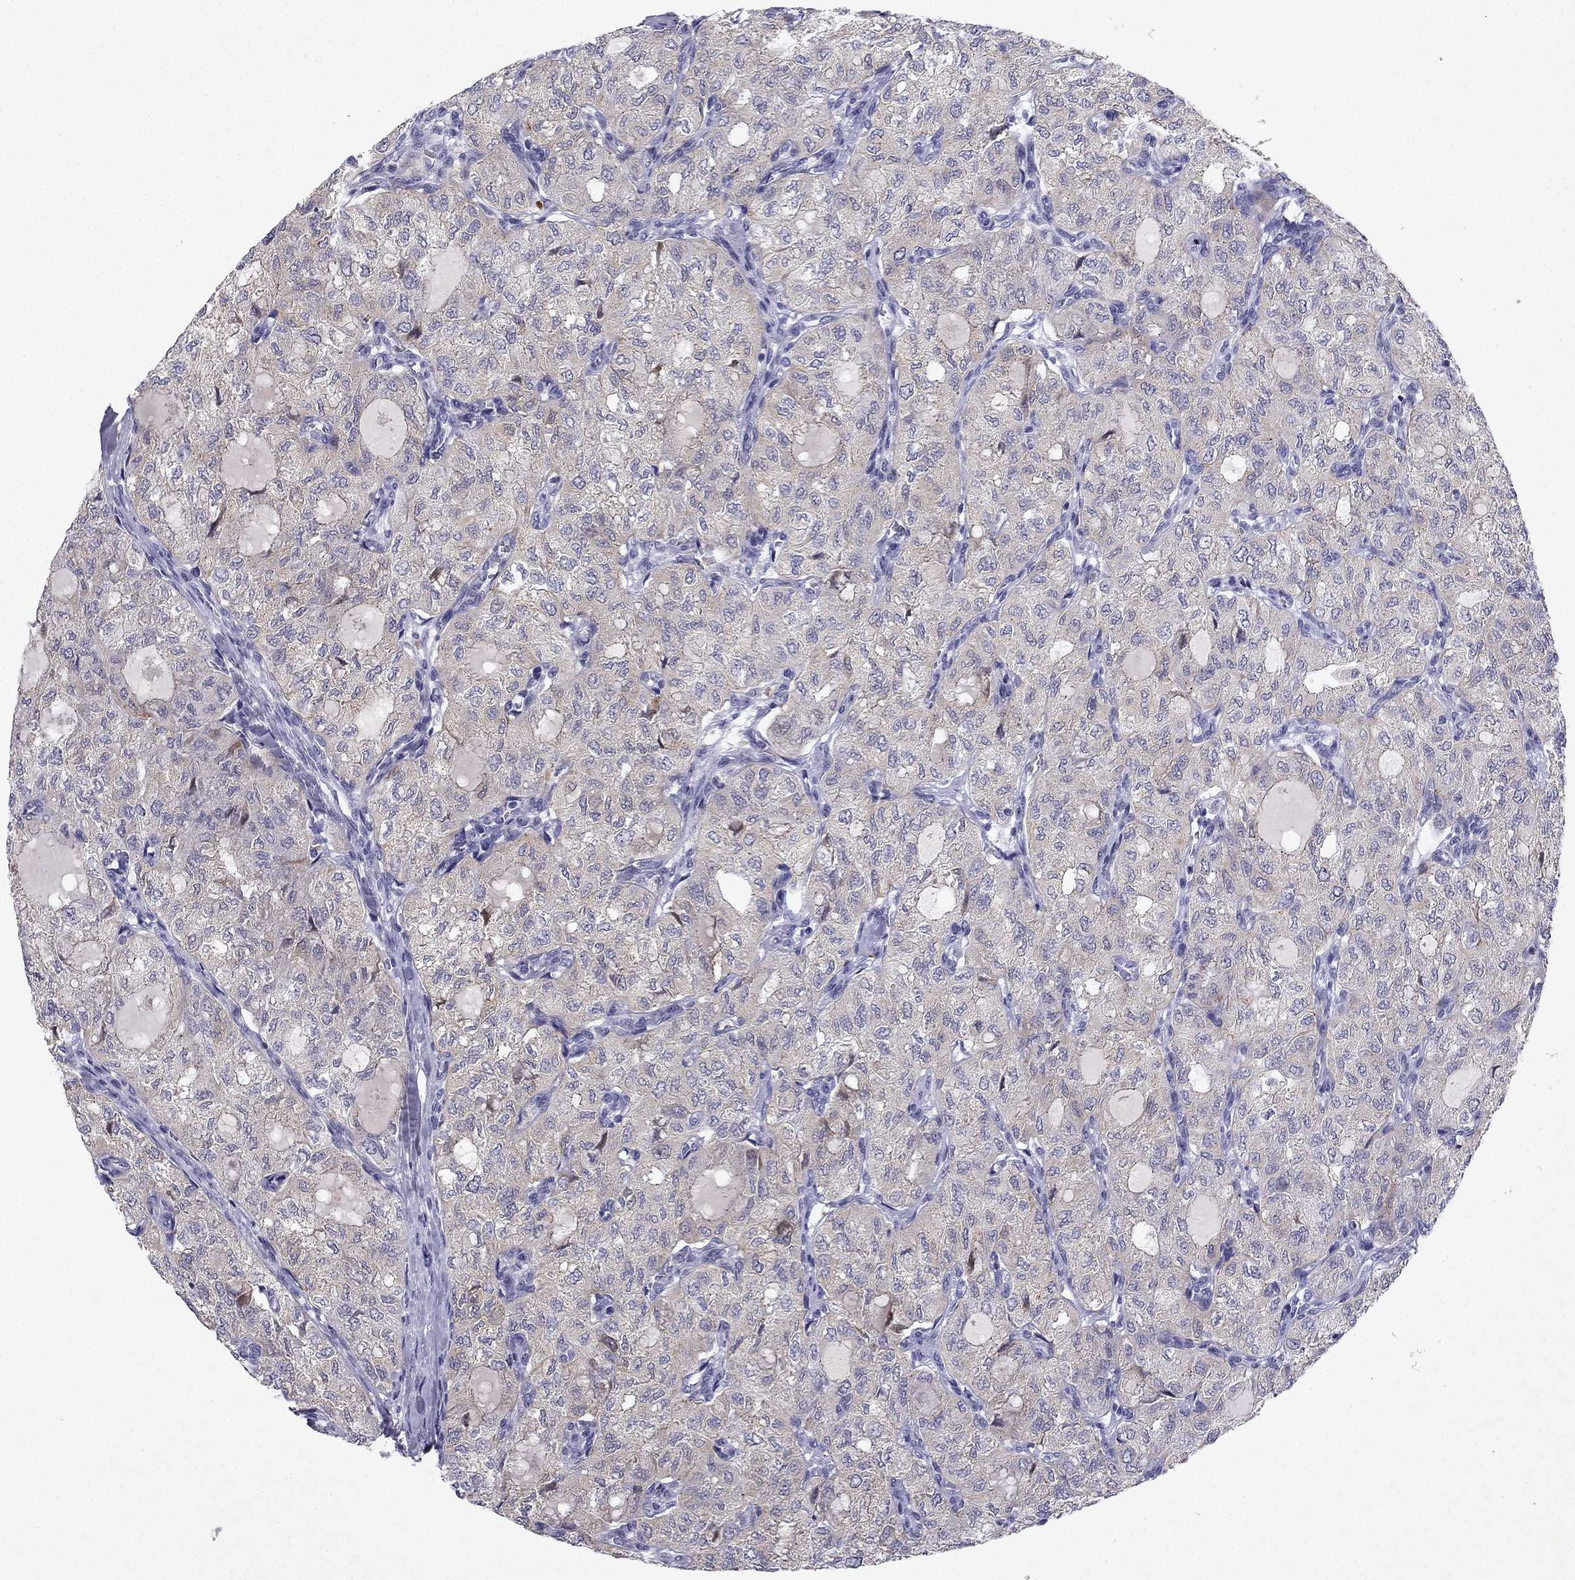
{"staining": {"intensity": "negative", "quantity": "none", "location": "none"}, "tissue": "thyroid cancer", "cell_type": "Tumor cells", "image_type": "cancer", "snomed": [{"axis": "morphology", "description": "Follicular adenoma carcinoma, NOS"}, {"axis": "topography", "description": "Thyroid gland"}], "caption": "Histopathology image shows no protein positivity in tumor cells of thyroid cancer tissue. (DAB IHC, high magnification).", "gene": "SLC6A4", "patient": {"sex": "male", "age": 75}}